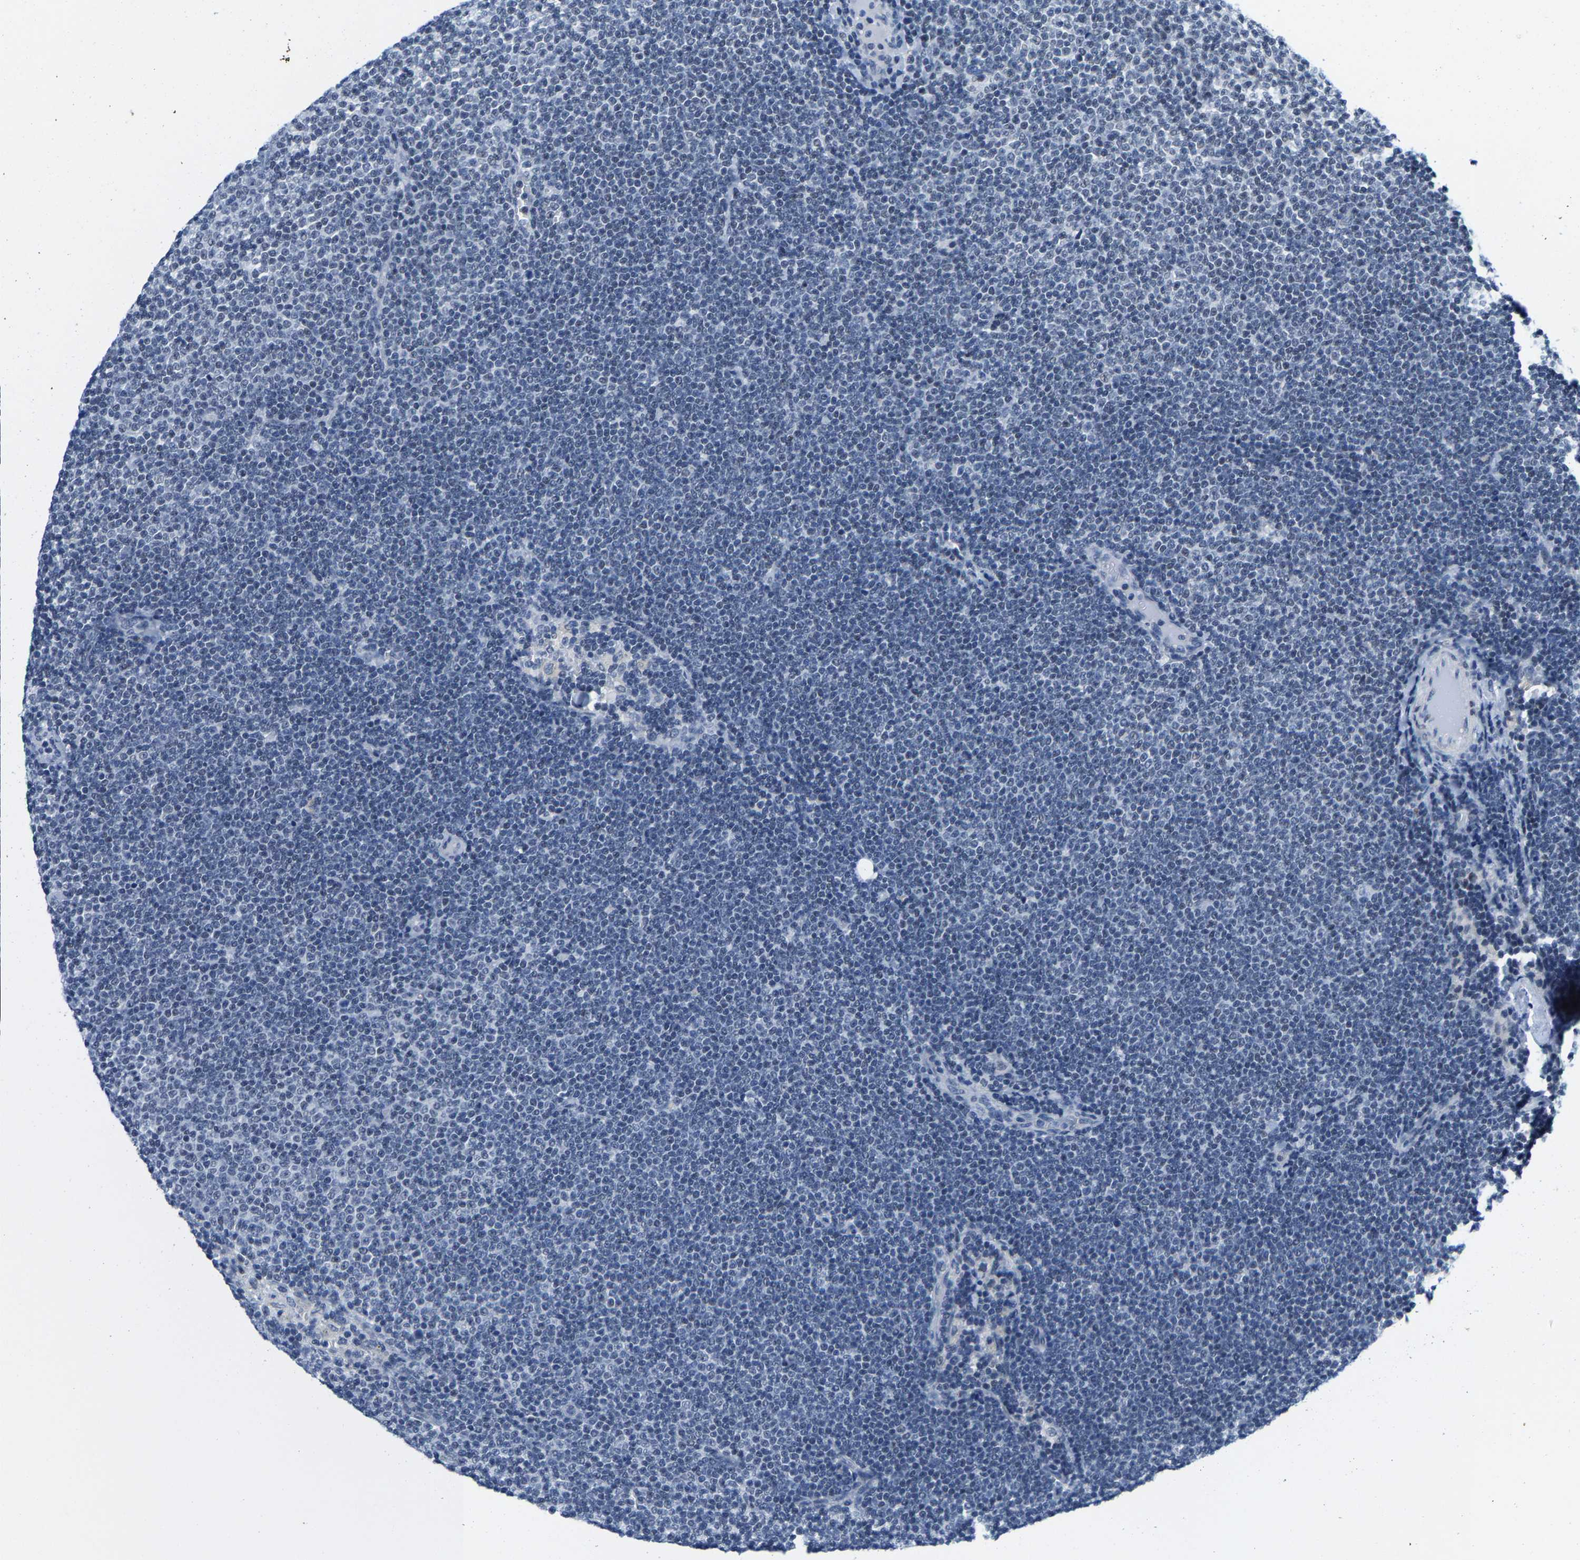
{"staining": {"intensity": "negative", "quantity": "none", "location": "none"}, "tissue": "lymphoma", "cell_type": "Tumor cells", "image_type": "cancer", "snomed": [{"axis": "morphology", "description": "Malignant lymphoma, non-Hodgkin's type, Low grade"}, {"axis": "topography", "description": "Lymph node"}], "caption": "Lymphoma was stained to show a protein in brown. There is no significant expression in tumor cells.", "gene": "SETD1B", "patient": {"sex": "female", "age": 53}}